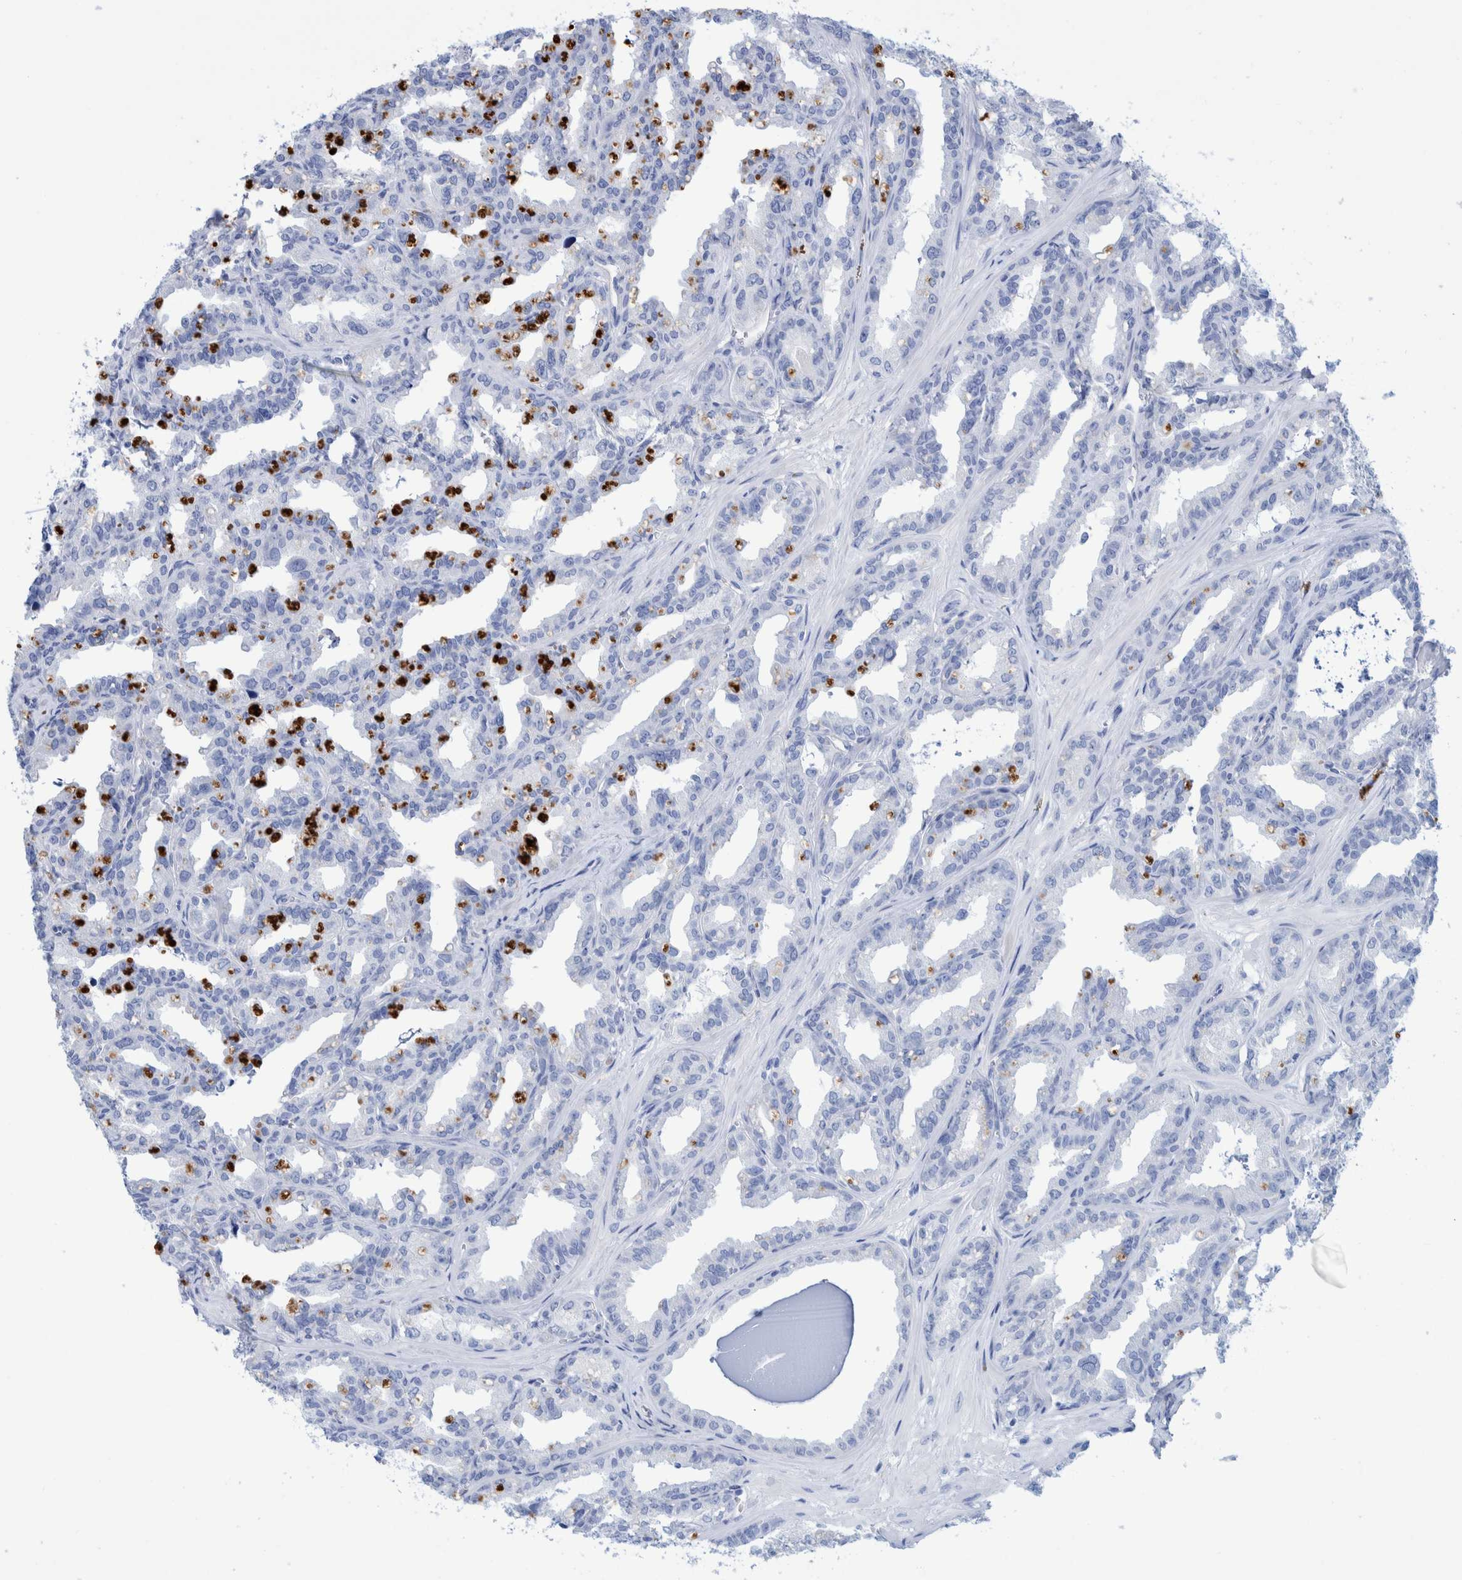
{"staining": {"intensity": "negative", "quantity": "none", "location": "none"}, "tissue": "seminal vesicle", "cell_type": "Glandular cells", "image_type": "normal", "snomed": [{"axis": "morphology", "description": "Normal tissue, NOS"}, {"axis": "topography", "description": "Prostate"}, {"axis": "topography", "description": "Seminal veicle"}], "caption": "Micrograph shows no protein staining in glandular cells of unremarkable seminal vesicle. The staining is performed using DAB (3,3'-diaminobenzidine) brown chromogen with nuclei counter-stained in using hematoxylin.", "gene": "PERP", "patient": {"sex": "male", "age": 51}}